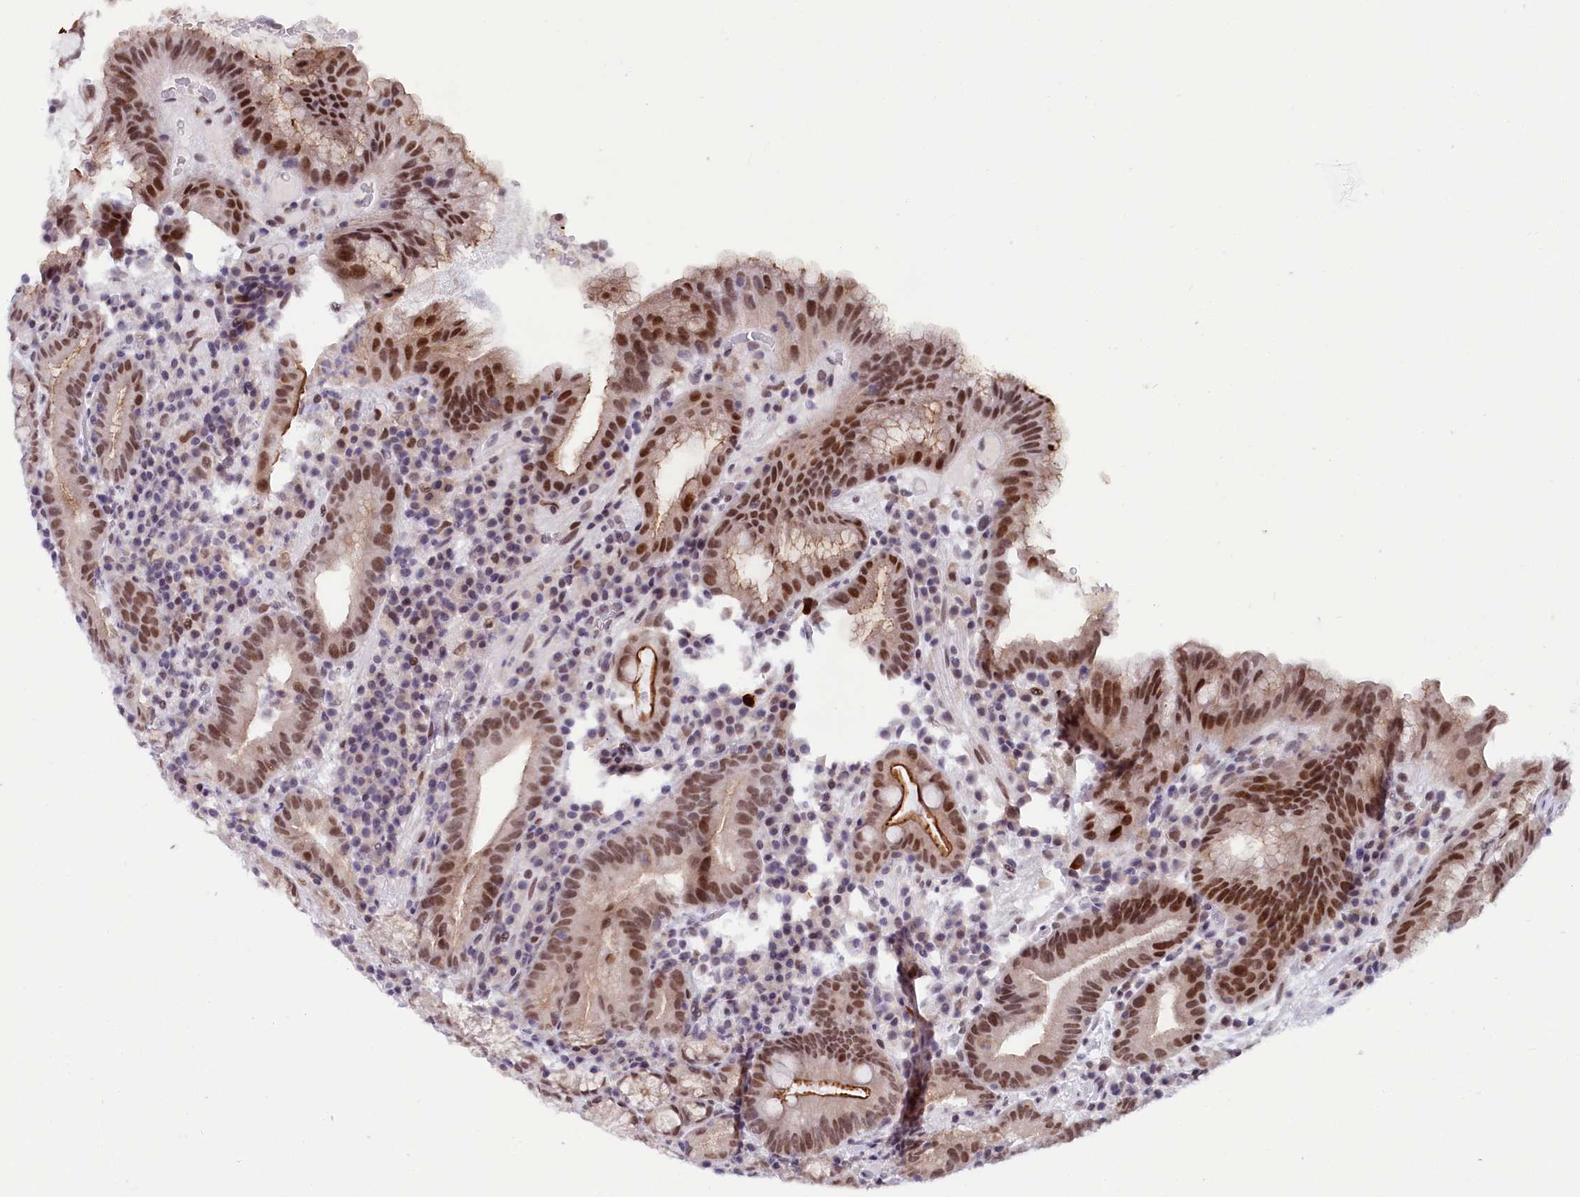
{"staining": {"intensity": "moderate", "quantity": ">75%", "location": "cytoplasmic/membranous,nuclear"}, "tissue": "stomach", "cell_type": "Glandular cells", "image_type": "normal", "snomed": [{"axis": "morphology", "description": "Normal tissue, NOS"}, {"axis": "morphology", "description": "Inflammation, NOS"}, {"axis": "topography", "description": "Stomach"}], "caption": "IHC of unremarkable human stomach shows medium levels of moderate cytoplasmic/membranous,nuclear expression in about >75% of glandular cells.", "gene": "SCAF11", "patient": {"sex": "male", "age": 79}}